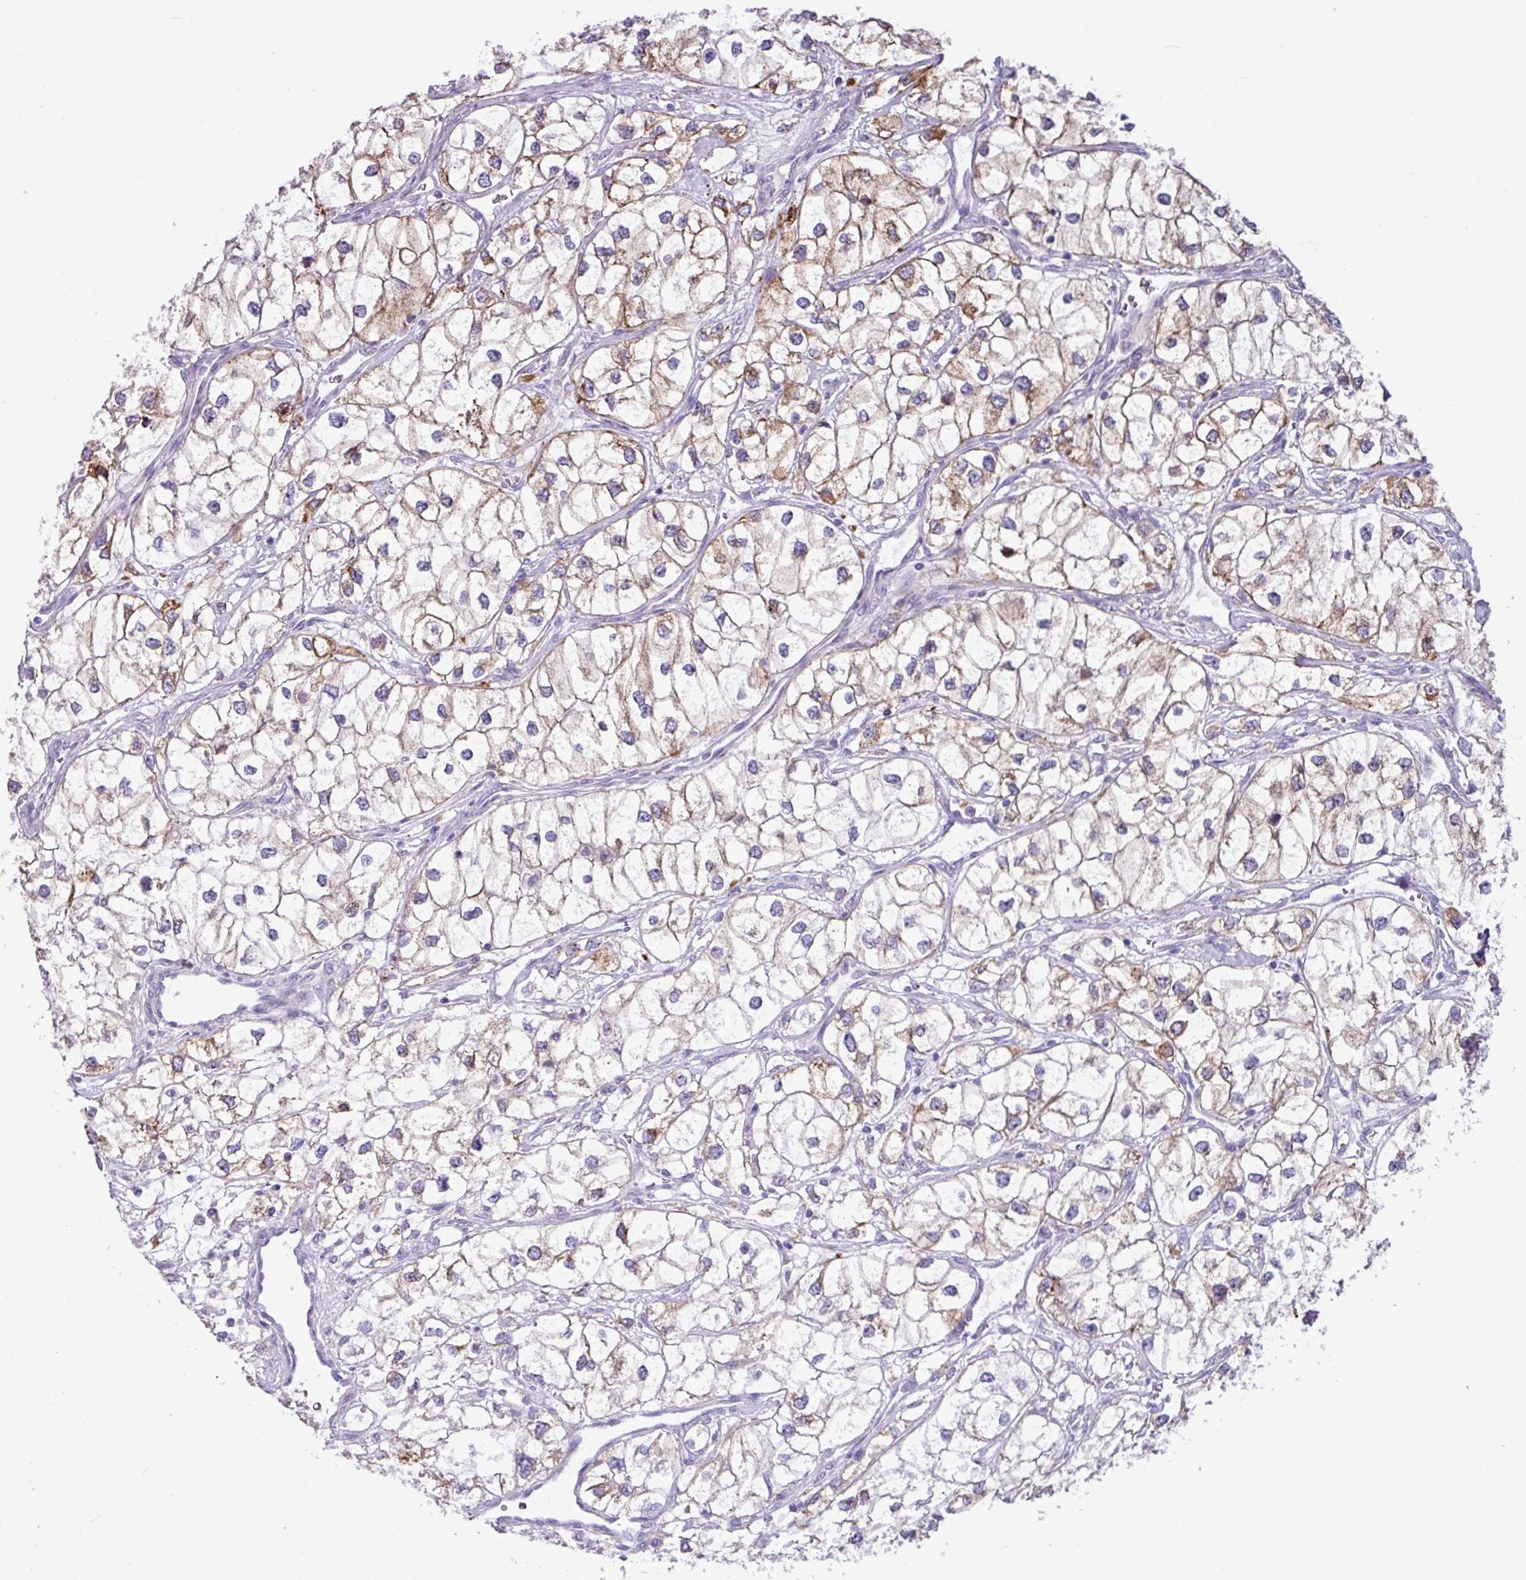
{"staining": {"intensity": "moderate", "quantity": "<25%", "location": "cytoplasmic/membranous"}, "tissue": "renal cancer", "cell_type": "Tumor cells", "image_type": "cancer", "snomed": [{"axis": "morphology", "description": "Adenocarcinoma, NOS"}, {"axis": "topography", "description": "Kidney"}], "caption": "IHC photomicrograph of human adenocarcinoma (renal) stained for a protein (brown), which shows low levels of moderate cytoplasmic/membranous staining in about <25% of tumor cells.", "gene": "RGS21", "patient": {"sex": "male", "age": 59}}